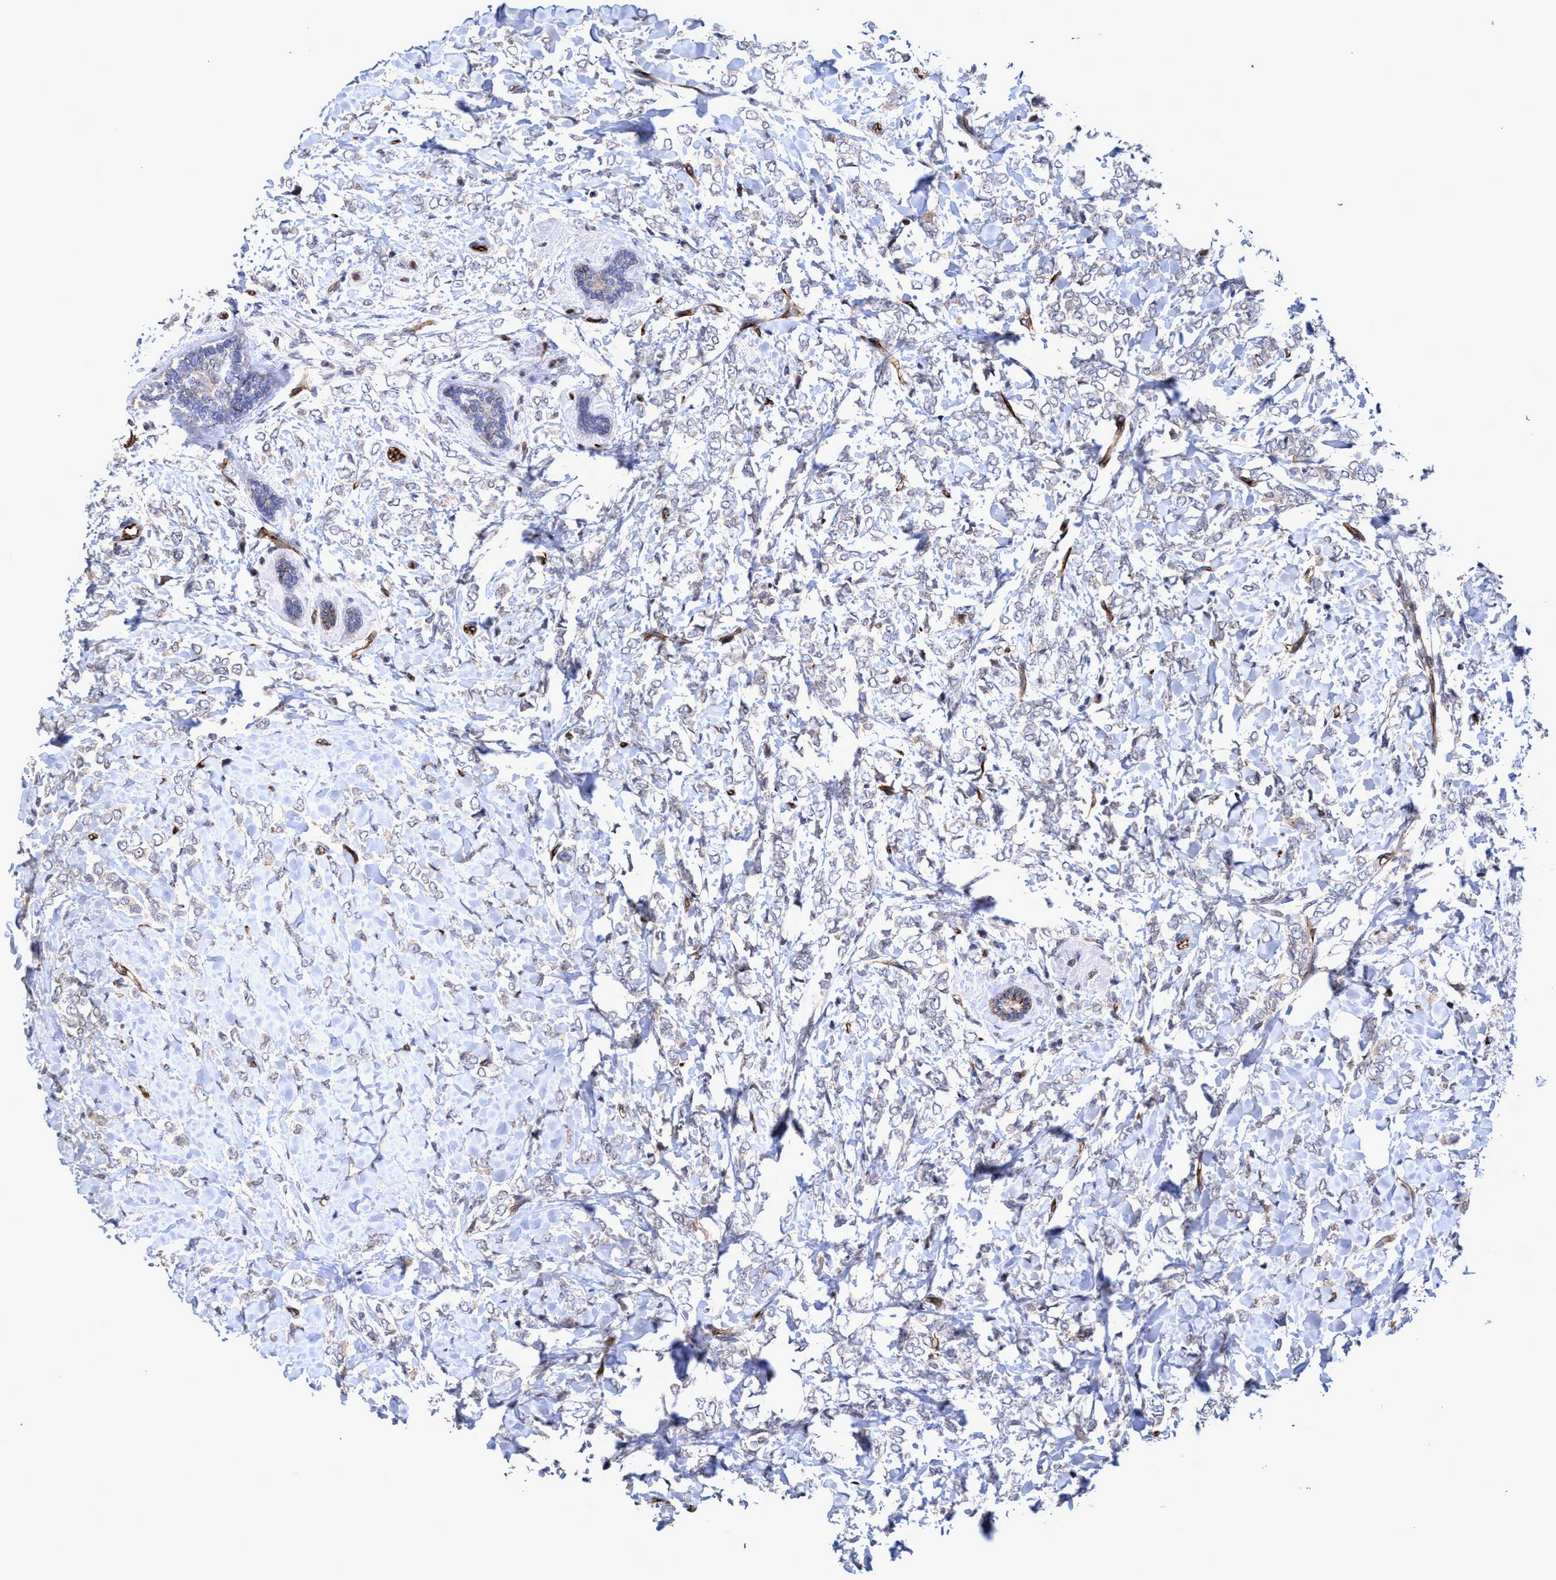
{"staining": {"intensity": "negative", "quantity": "none", "location": "none"}, "tissue": "breast cancer", "cell_type": "Tumor cells", "image_type": "cancer", "snomed": [{"axis": "morphology", "description": "Normal tissue, NOS"}, {"axis": "morphology", "description": "Lobular carcinoma"}, {"axis": "topography", "description": "Breast"}], "caption": "DAB (3,3'-diaminobenzidine) immunohistochemical staining of human lobular carcinoma (breast) exhibits no significant staining in tumor cells.", "gene": "ZNF750", "patient": {"sex": "female", "age": 47}}